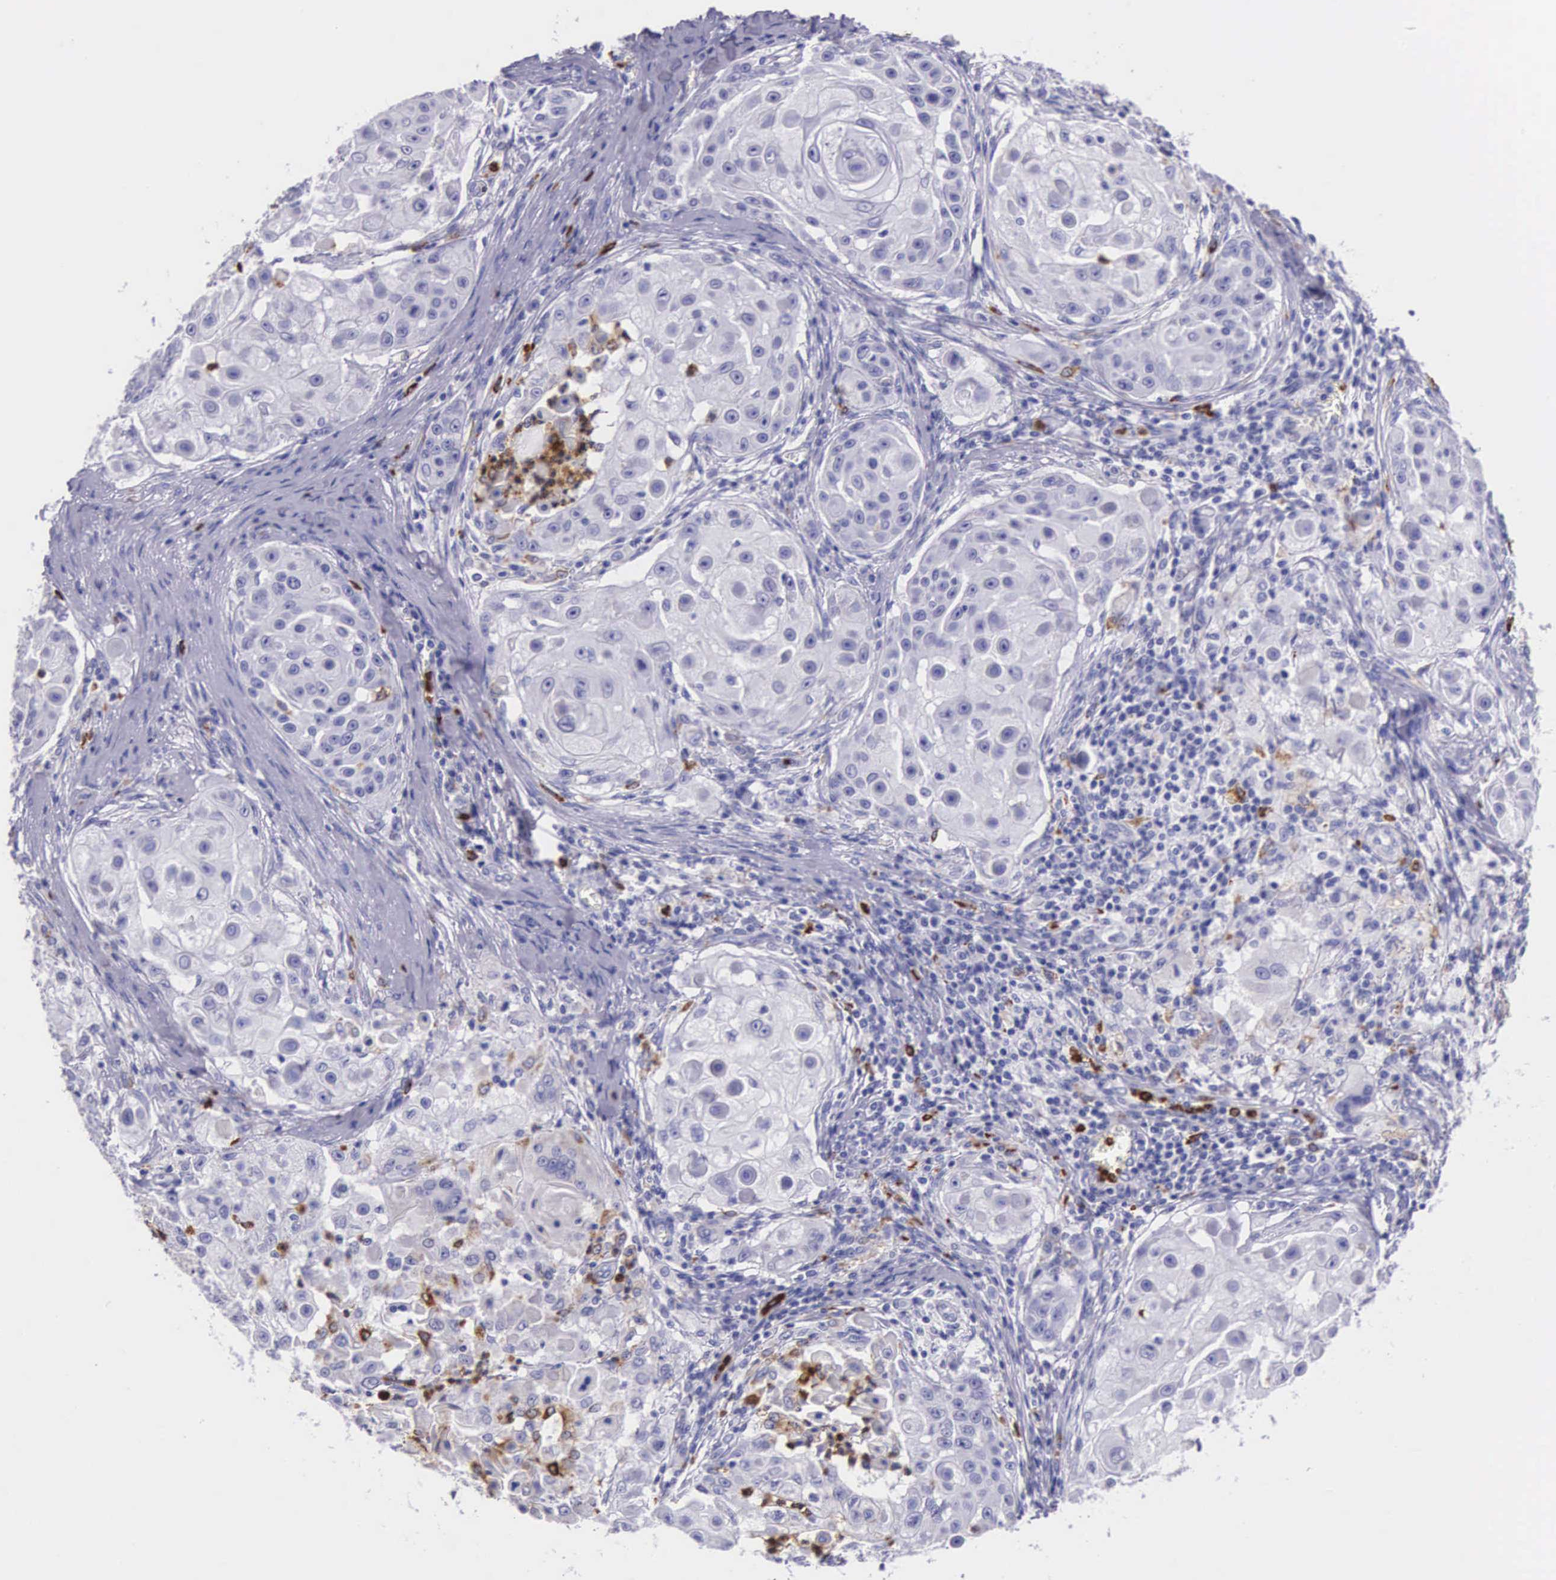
{"staining": {"intensity": "negative", "quantity": "none", "location": "none"}, "tissue": "skin cancer", "cell_type": "Tumor cells", "image_type": "cancer", "snomed": [{"axis": "morphology", "description": "Squamous cell carcinoma, NOS"}, {"axis": "topography", "description": "Skin"}], "caption": "Immunohistochemical staining of squamous cell carcinoma (skin) shows no significant expression in tumor cells.", "gene": "FCN1", "patient": {"sex": "female", "age": 57}}